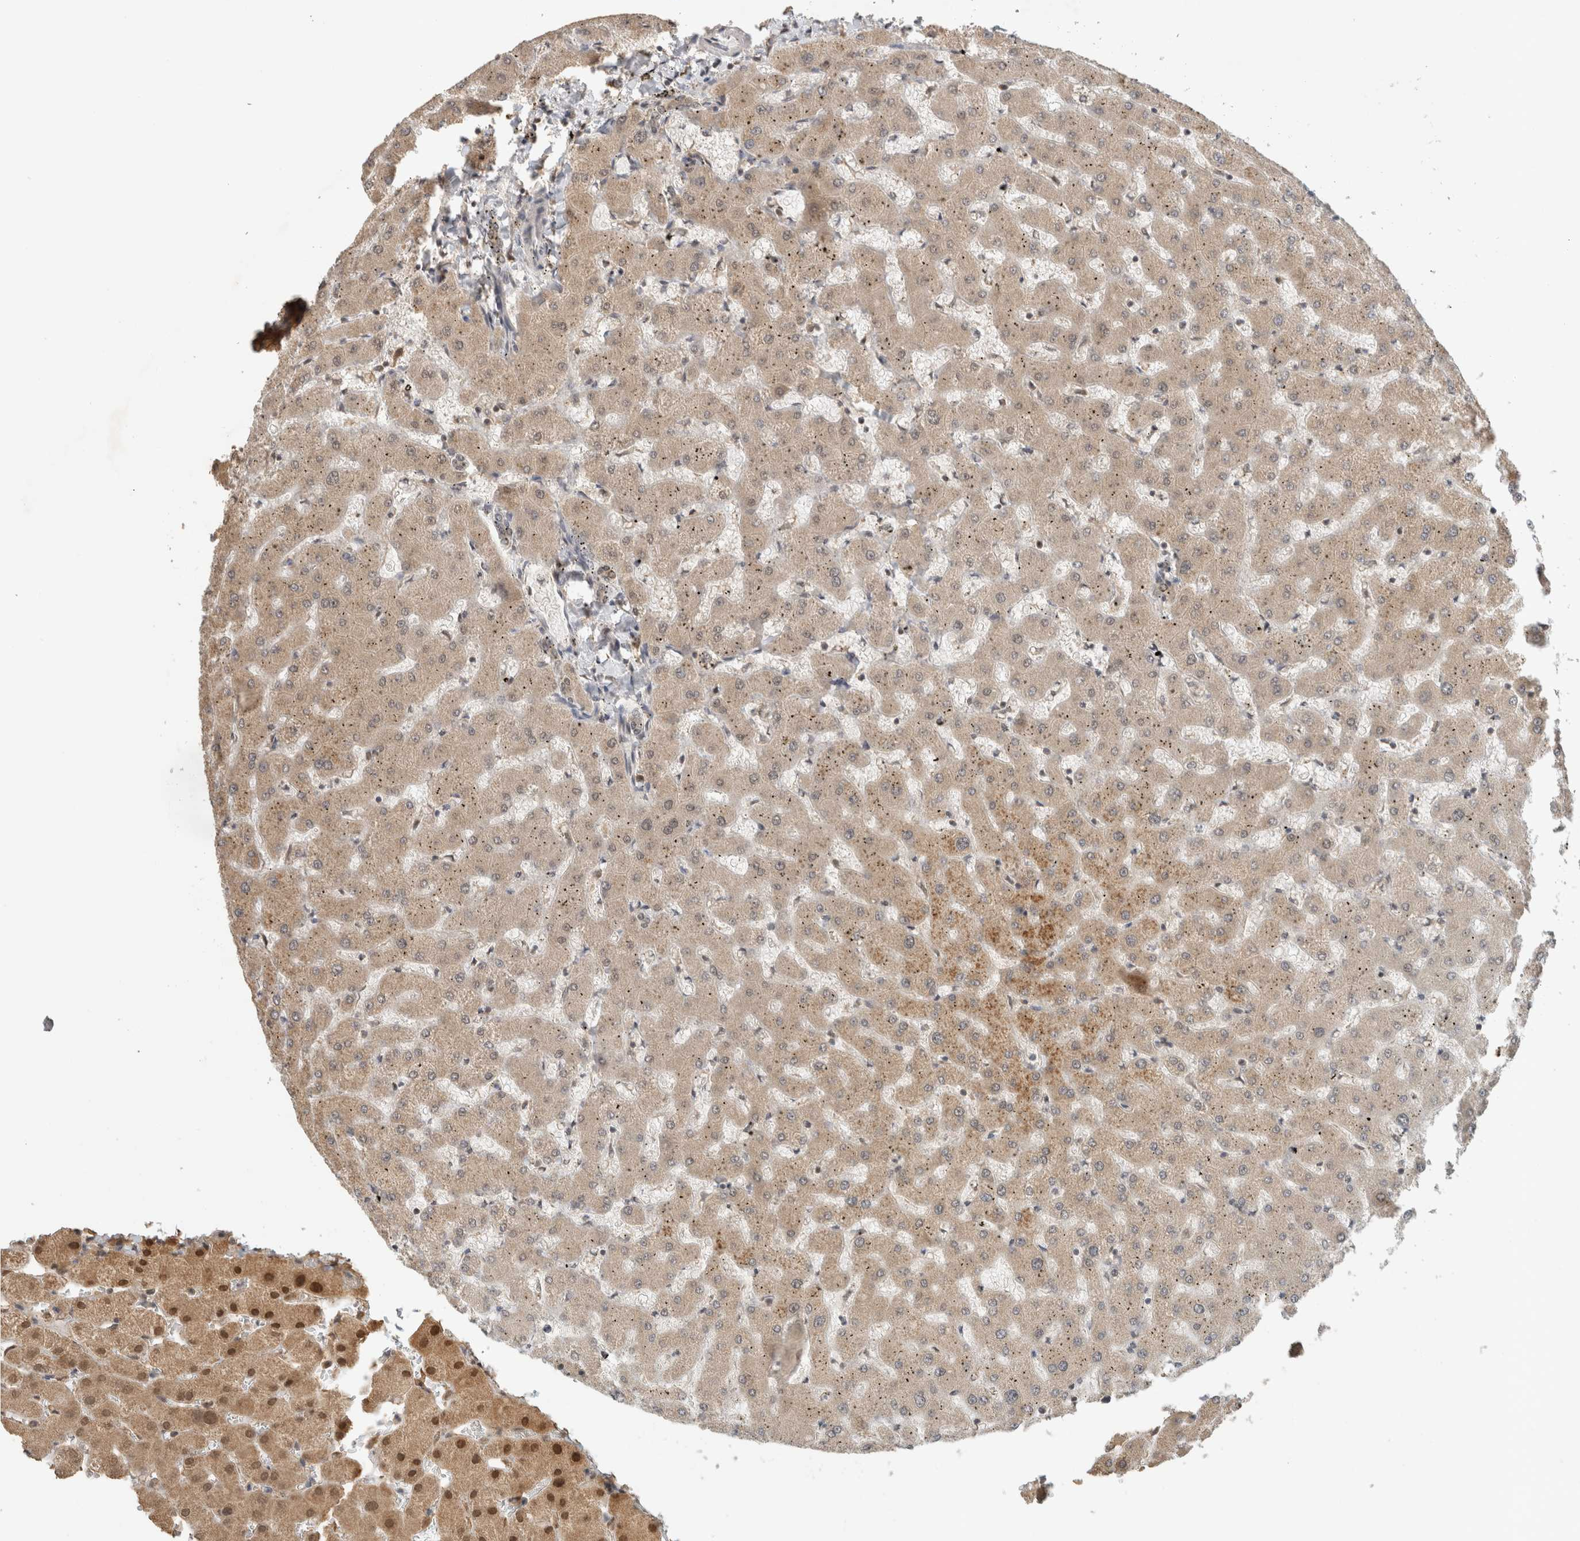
{"staining": {"intensity": "weak", "quantity": ">75%", "location": "cytoplasmic/membranous,nuclear"}, "tissue": "liver", "cell_type": "Cholangiocytes", "image_type": "normal", "snomed": [{"axis": "morphology", "description": "Normal tissue, NOS"}, {"axis": "topography", "description": "Liver"}], "caption": "Immunohistochemical staining of normal human liver reveals >75% levels of weak cytoplasmic/membranous,nuclear protein staining in approximately >75% of cholangiocytes. The staining was performed using DAB (3,3'-diaminobenzidine) to visualize the protein expression in brown, while the nuclei were stained in blue with hematoxylin (Magnification: 20x).", "gene": "C1orf21", "patient": {"sex": "female", "age": 63}}